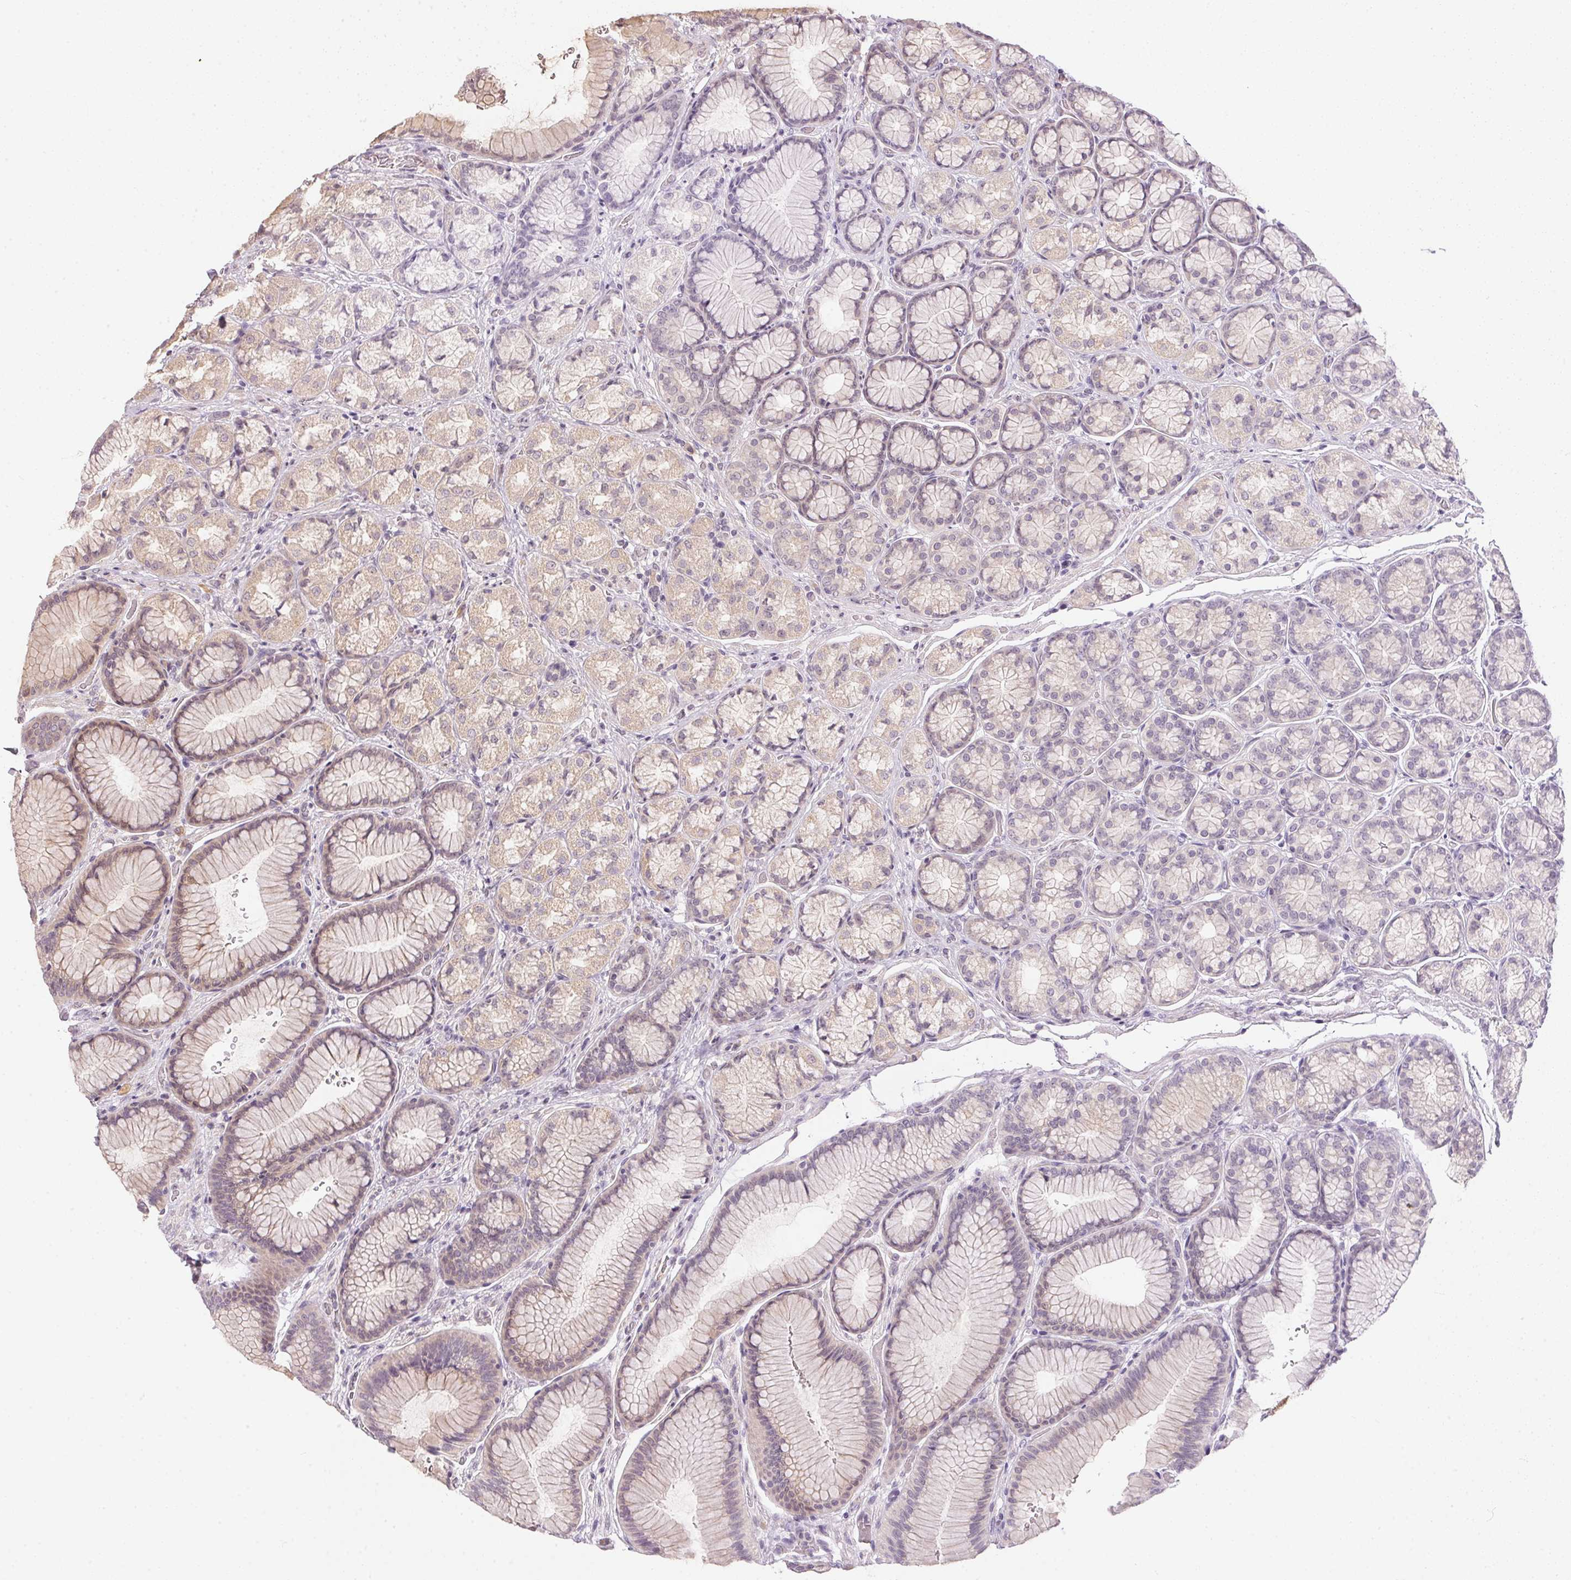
{"staining": {"intensity": "weak", "quantity": "25%-75%", "location": "cytoplasmic/membranous"}, "tissue": "stomach", "cell_type": "Glandular cells", "image_type": "normal", "snomed": [{"axis": "morphology", "description": "Normal tissue, NOS"}, {"axis": "morphology", "description": "Adenocarcinoma, NOS"}, {"axis": "morphology", "description": "Adenocarcinoma, High grade"}, {"axis": "topography", "description": "Stomach, upper"}, {"axis": "topography", "description": "Stomach"}], "caption": "Weak cytoplasmic/membranous positivity for a protein is seen in about 25%-75% of glandular cells of unremarkable stomach using IHC.", "gene": "TTC23L", "patient": {"sex": "female", "age": 65}}